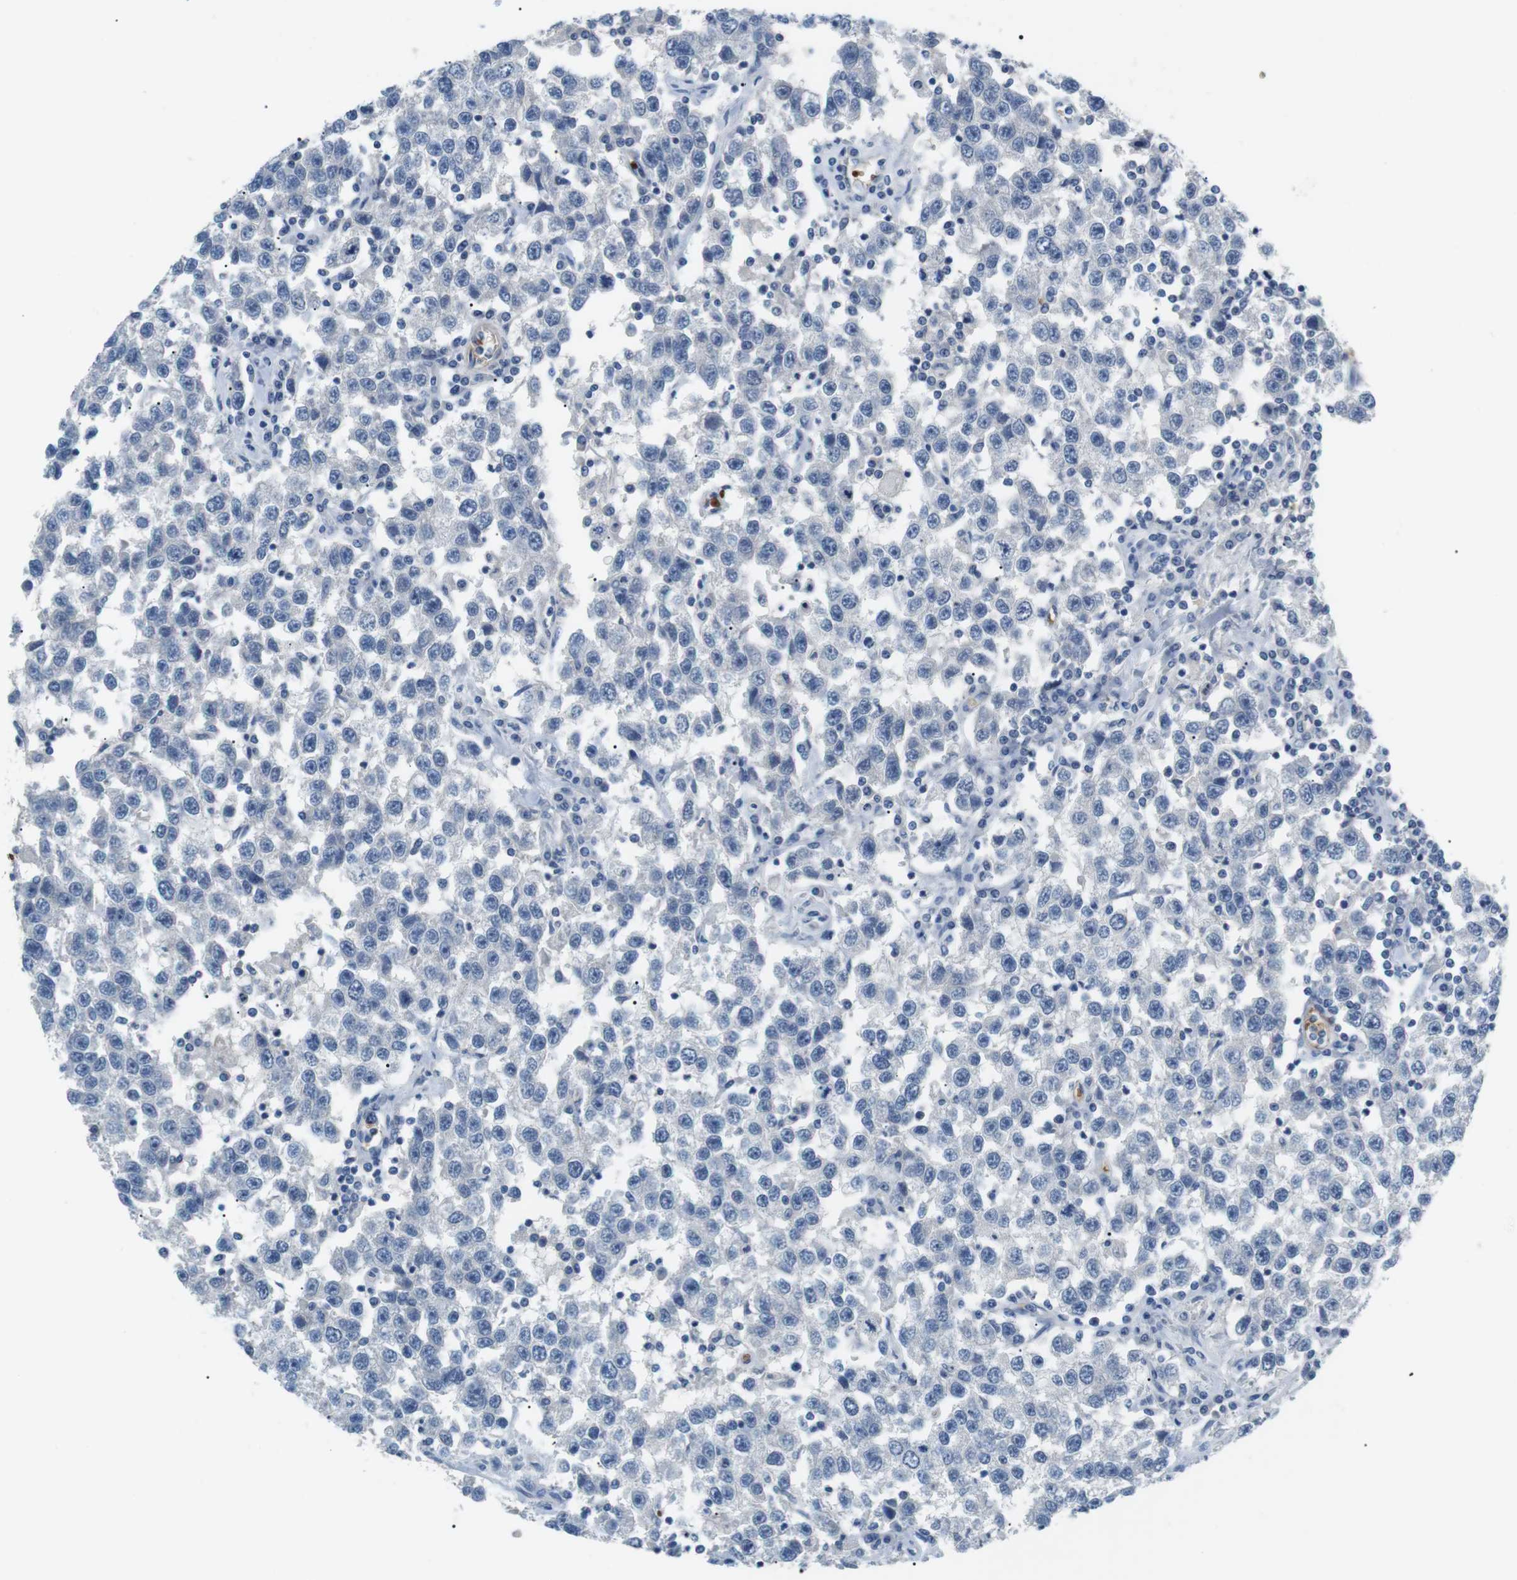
{"staining": {"intensity": "negative", "quantity": "none", "location": "none"}, "tissue": "testis cancer", "cell_type": "Tumor cells", "image_type": "cancer", "snomed": [{"axis": "morphology", "description": "Seminoma, NOS"}, {"axis": "topography", "description": "Testis"}], "caption": "High magnification brightfield microscopy of seminoma (testis) stained with DAB (3,3'-diaminobenzidine) (brown) and counterstained with hematoxylin (blue): tumor cells show no significant positivity.", "gene": "ADCY10", "patient": {"sex": "male", "age": 41}}